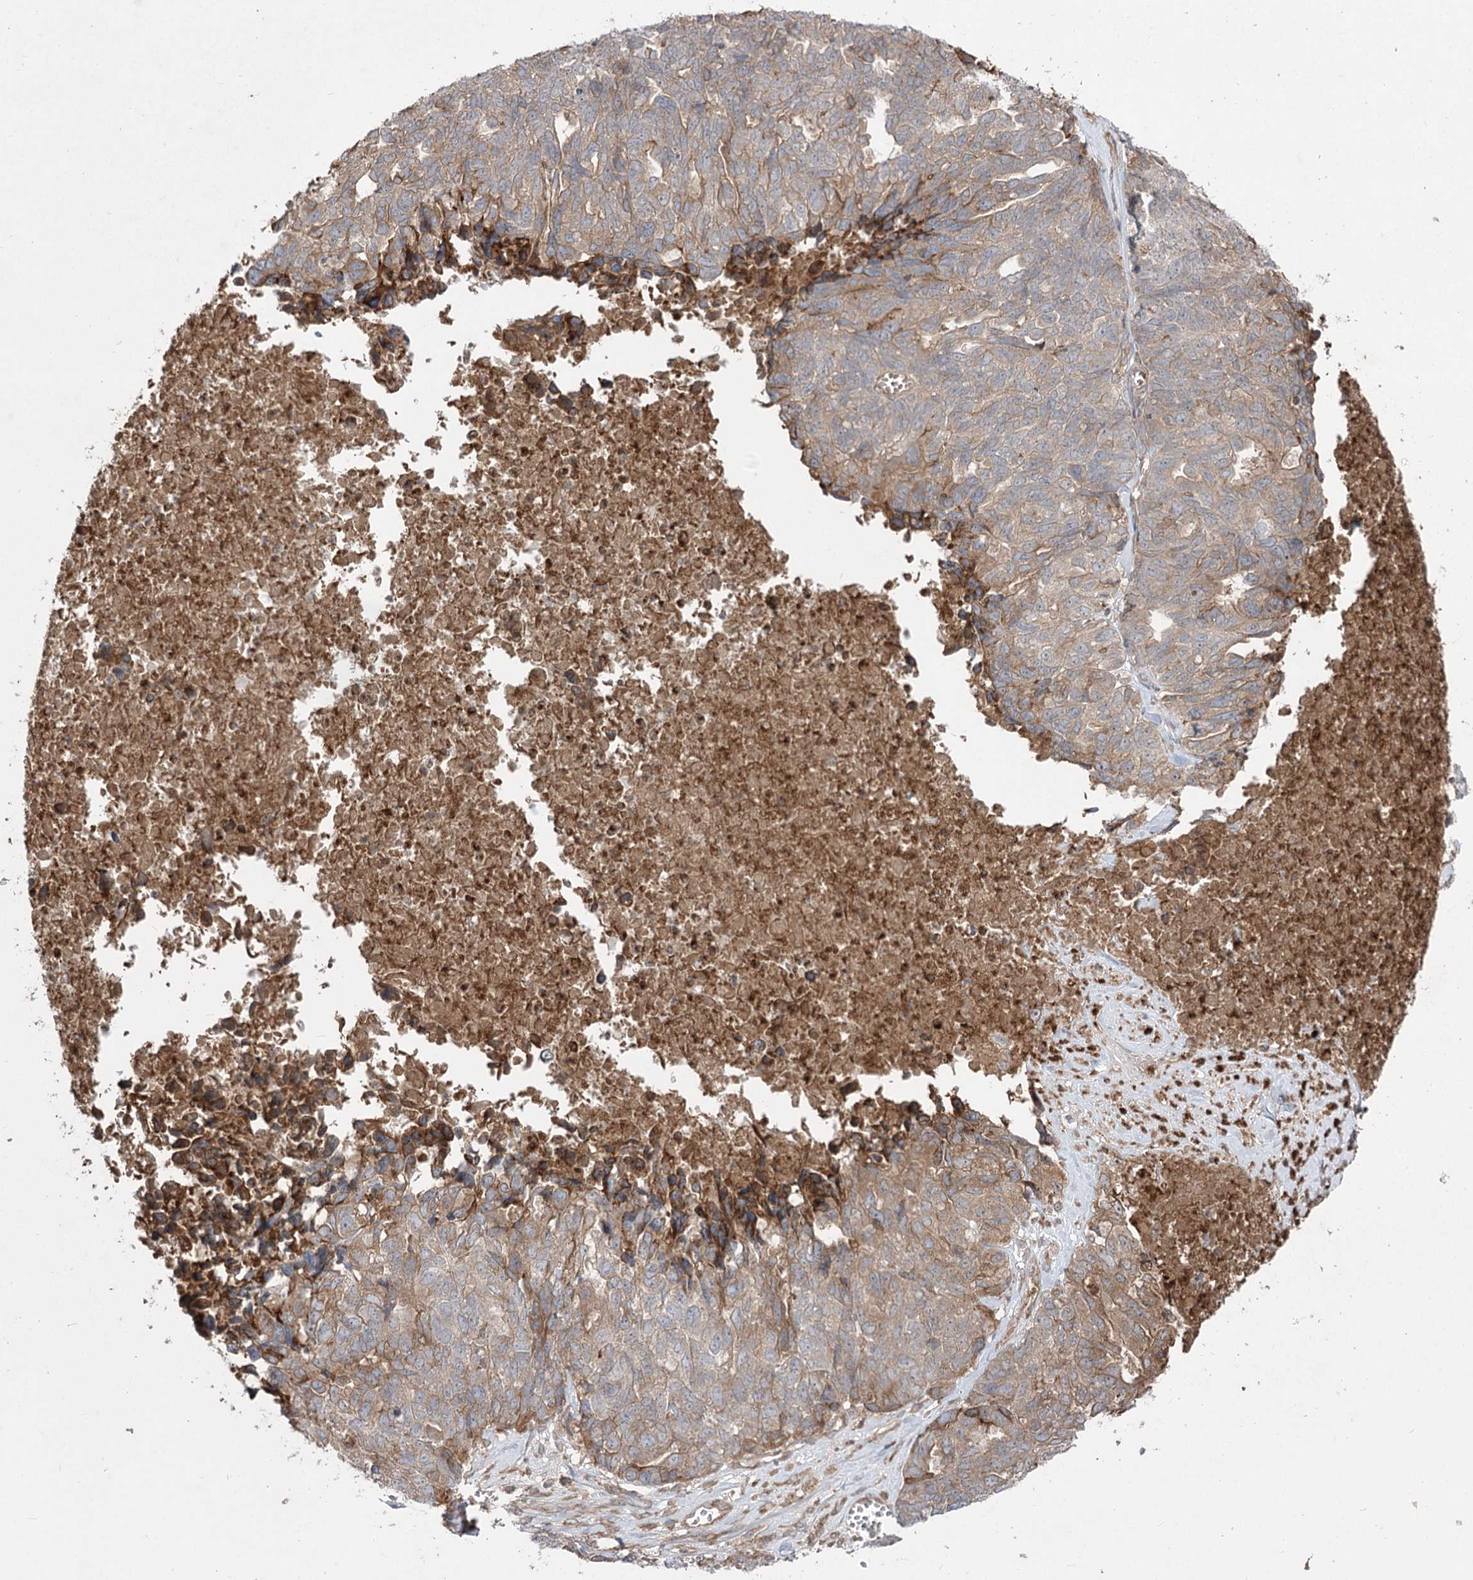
{"staining": {"intensity": "moderate", "quantity": "<25%", "location": "cytoplasmic/membranous"}, "tissue": "ovarian cancer", "cell_type": "Tumor cells", "image_type": "cancer", "snomed": [{"axis": "morphology", "description": "Cystadenocarcinoma, serous, NOS"}, {"axis": "topography", "description": "Ovary"}], "caption": "Immunohistochemistry (IHC) micrograph of neoplastic tissue: serous cystadenocarcinoma (ovarian) stained using IHC reveals low levels of moderate protein expression localized specifically in the cytoplasmic/membranous of tumor cells, appearing as a cytoplasmic/membranous brown color.", "gene": "PLEKHA5", "patient": {"sex": "female", "age": 79}}